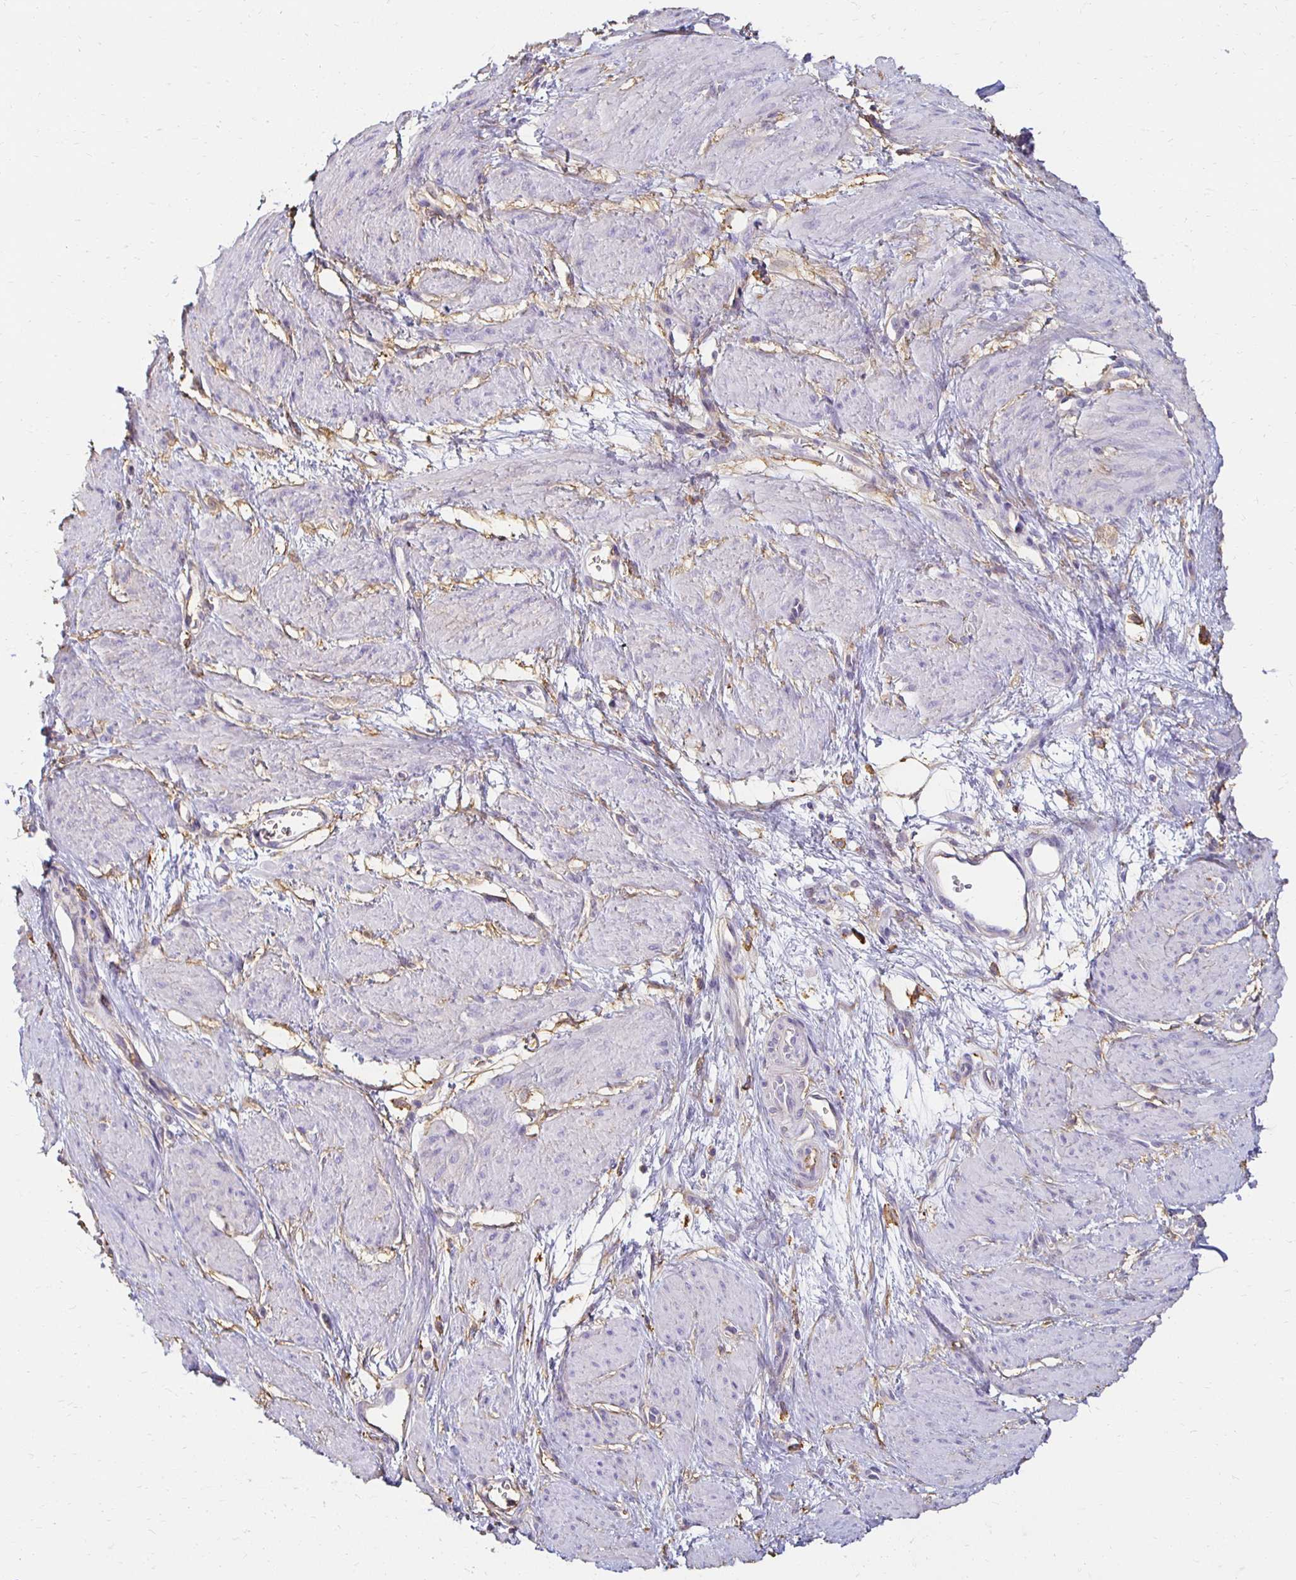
{"staining": {"intensity": "negative", "quantity": "none", "location": "none"}, "tissue": "smooth muscle", "cell_type": "Smooth muscle cells", "image_type": "normal", "snomed": [{"axis": "morphology", "description": "Normal tissue, NOS"}, {"axis": "topography", "description": "Smooth muscle"}, {"axis": "topography", "description": "Uterus"}], "caption": "The photomicrograph shows no staining of smooth muscle cells in benign smooth muscle.", "gene": "TAS1R3", "patient": {"sex": "female", "age": 39}}